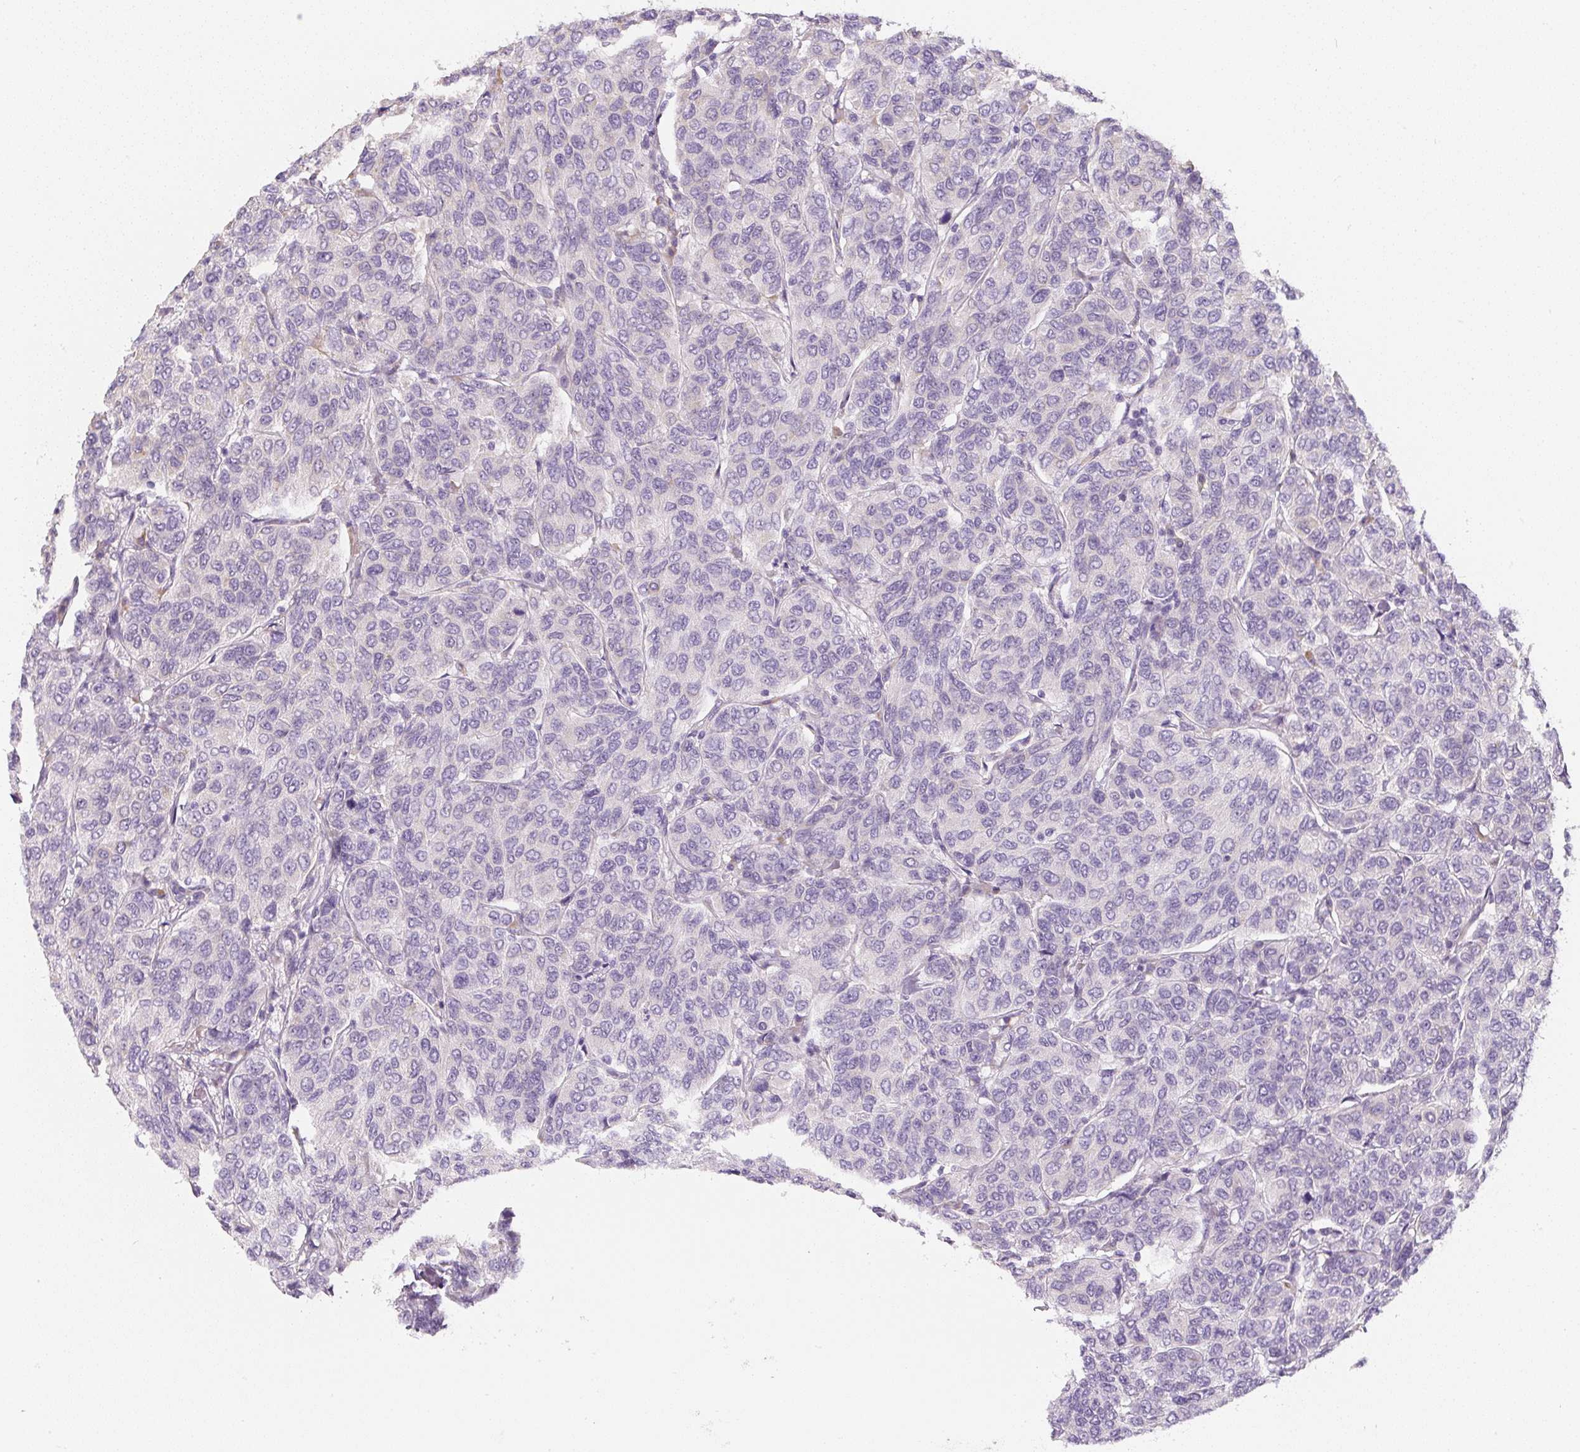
{"staining": {"intensity": "negative", "quantity": "none", "location": "none"}, "tissue": "breast cancer", "cell_type": "Tumor cells", "image_type": "cancer", "snomed": [{"axis": "morphology", "description": "Duct carcinoma"}, {"axis": "topography", "description": "Breast"}], "caption": "High magnification brightfield microscopy of breast intraductal carcinoma stained with DAB (3,3'-diaminobenzidine) (brown) and counterstained with hematoxylin (blue): tumor cells show no significant expression.", "gene": "PWWP3B", "patient": {"sex": "female", "age": 55}}